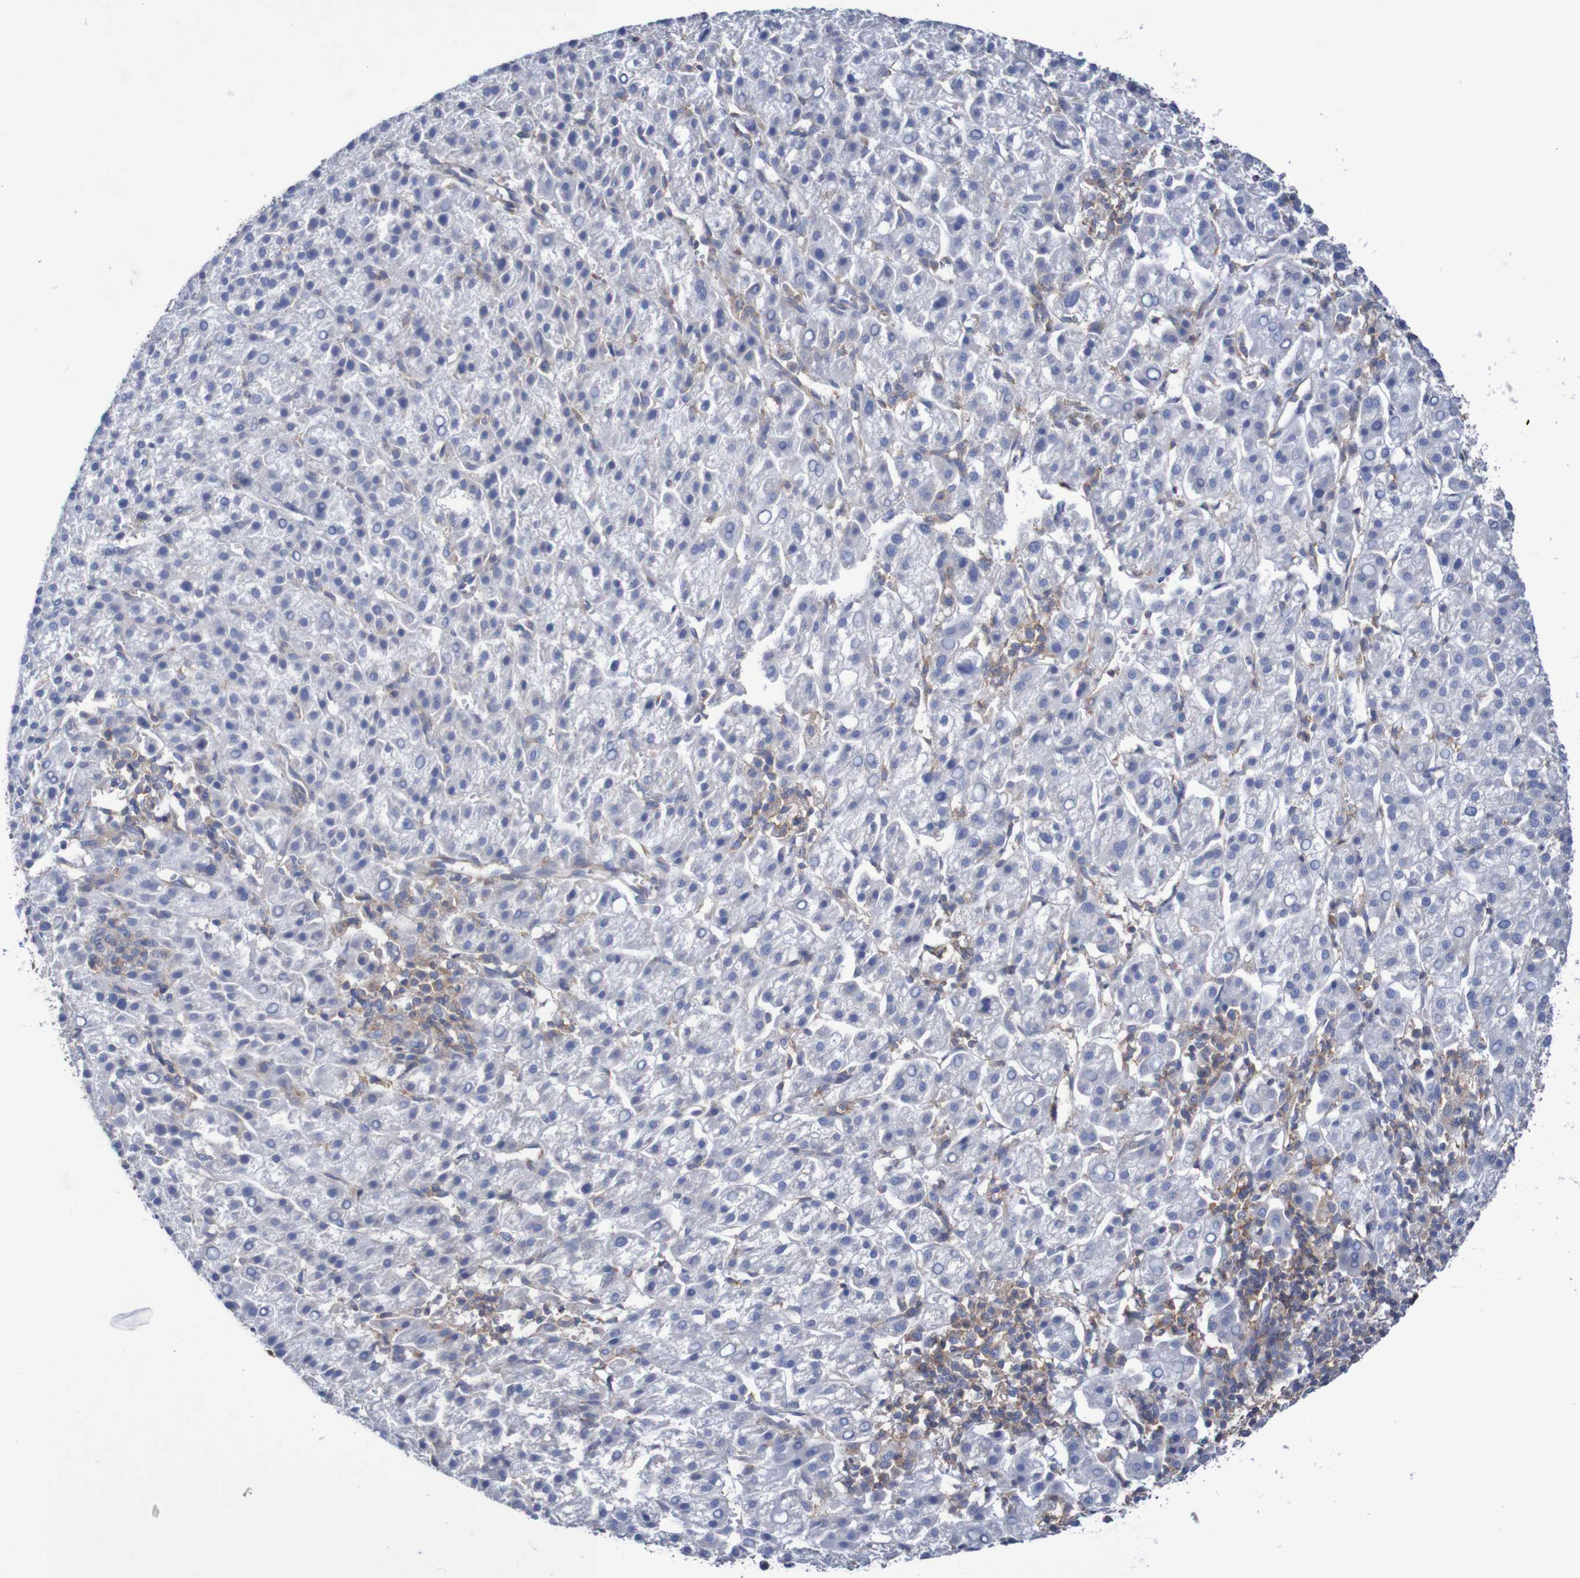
{"staining": {"intensity": "negative", "quantity": "none", "location": "none"}, "tissue": "liver cancer", "cell_type": "Tumor cells", "image_type": "cancer", "snomed": [{"axis": "morphology", "description": "Carcinoma, Hepatocellular, NOS"}, {"axis": "topography", "description": "Liver"}], "caption": "IHC image of human liver cancer stained for a protein (brown), which demonstrates no expression in tumor cells. (DAB (3,3'-diaminobenzidine) immunohistochemistry (IHC) with hematoxylin counter stain).", "gene": "FXR2", "patient": {"sex": "female", "age": 58}}